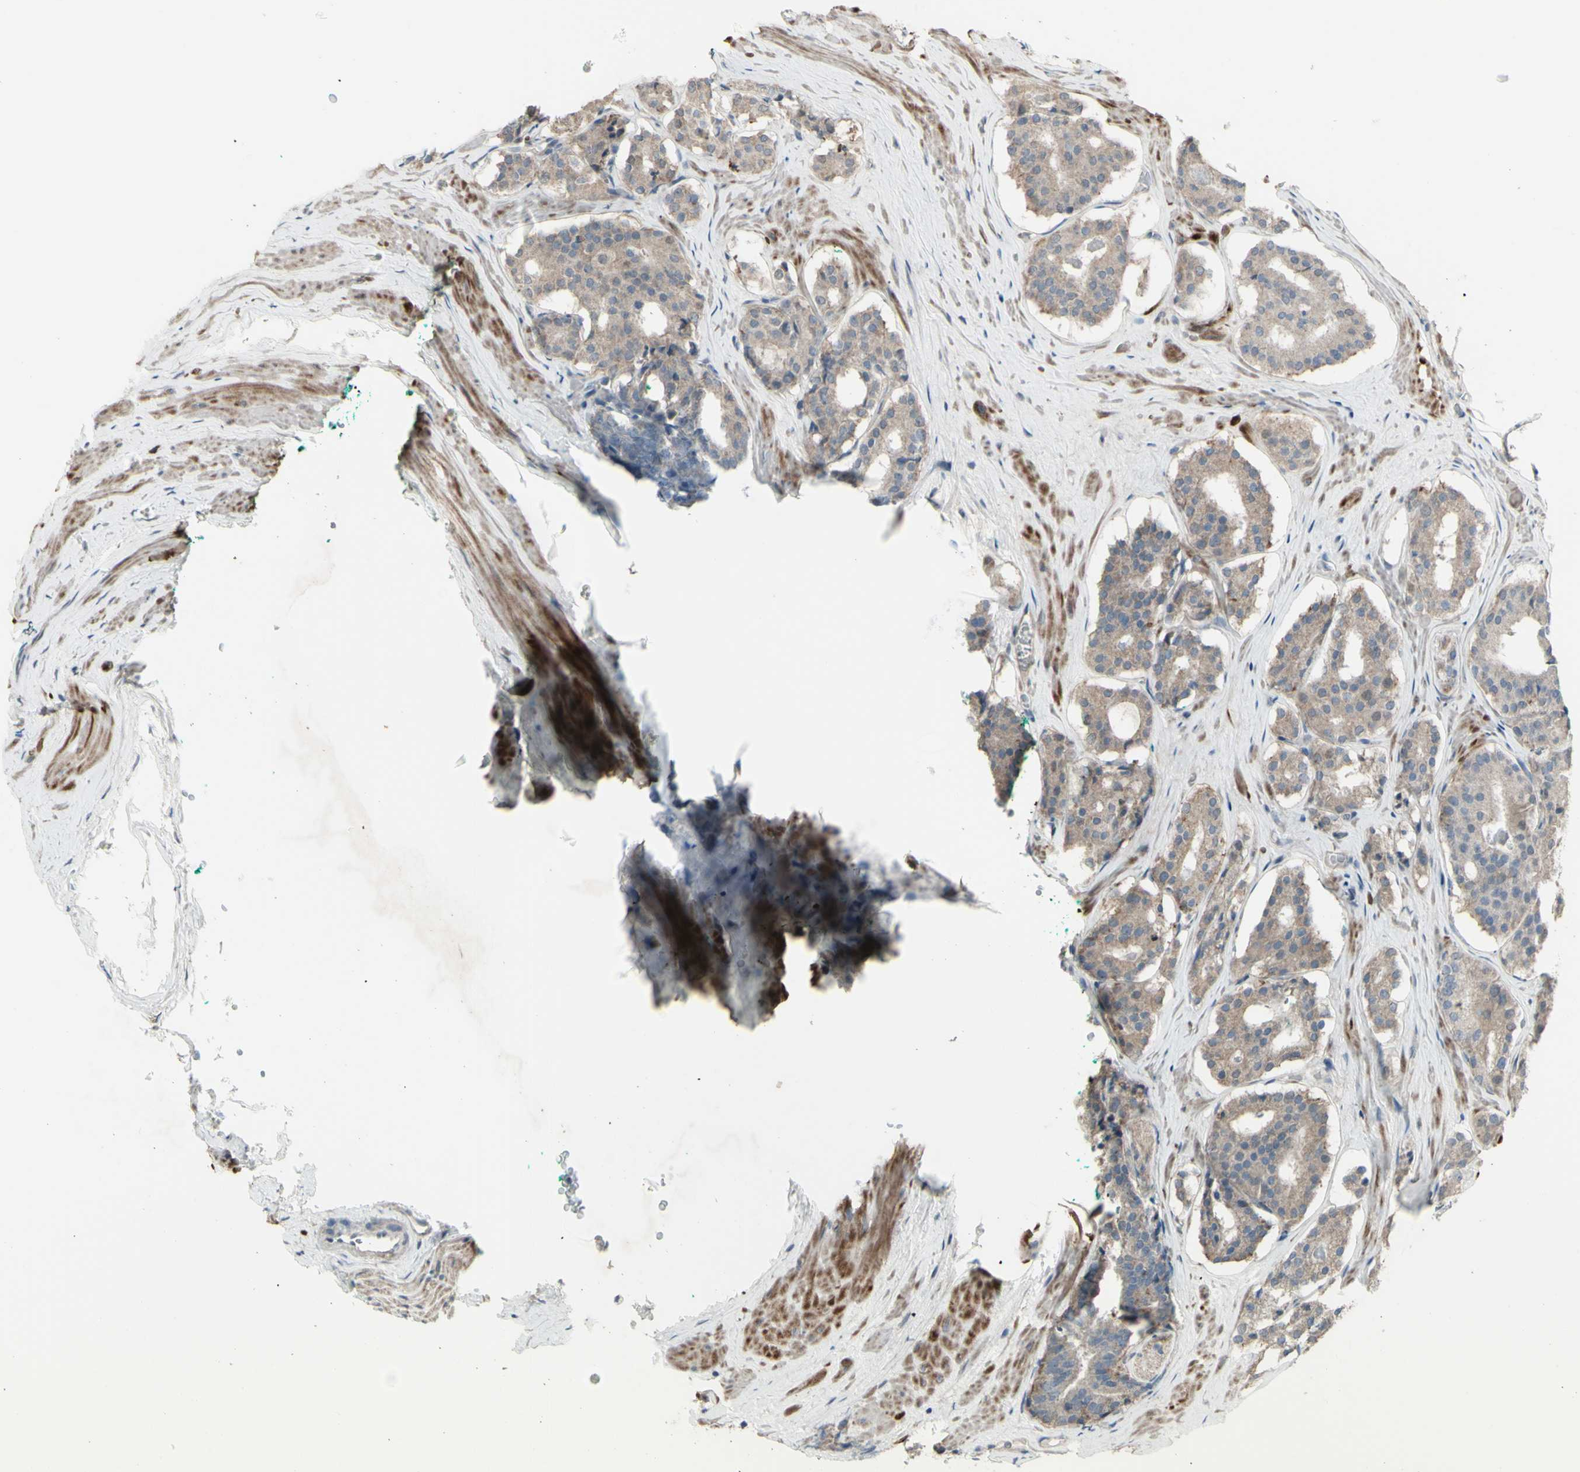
{"staining": {"intensity": "weak", "quantity": ">75%", "location": "cytoplasmic/membranous"}, "tissue": "prostate cancer", "cell_type": "Tumor cells", "image_type": "cancer", "snomed": [{"axis": "morphology", "description": "Adenocarcinoma, High grade"}, {"axis": "topography", "description": "Prostate"}], "caption": "Approximately >75% of tumor cells in prostate cancer exhibit weak cytoplasmic/membranous protein positivity as visualized by brown immunohistochemical staining.", "gene": "GRAMD1B", "patient": {"sex": "male", "age": 60}}